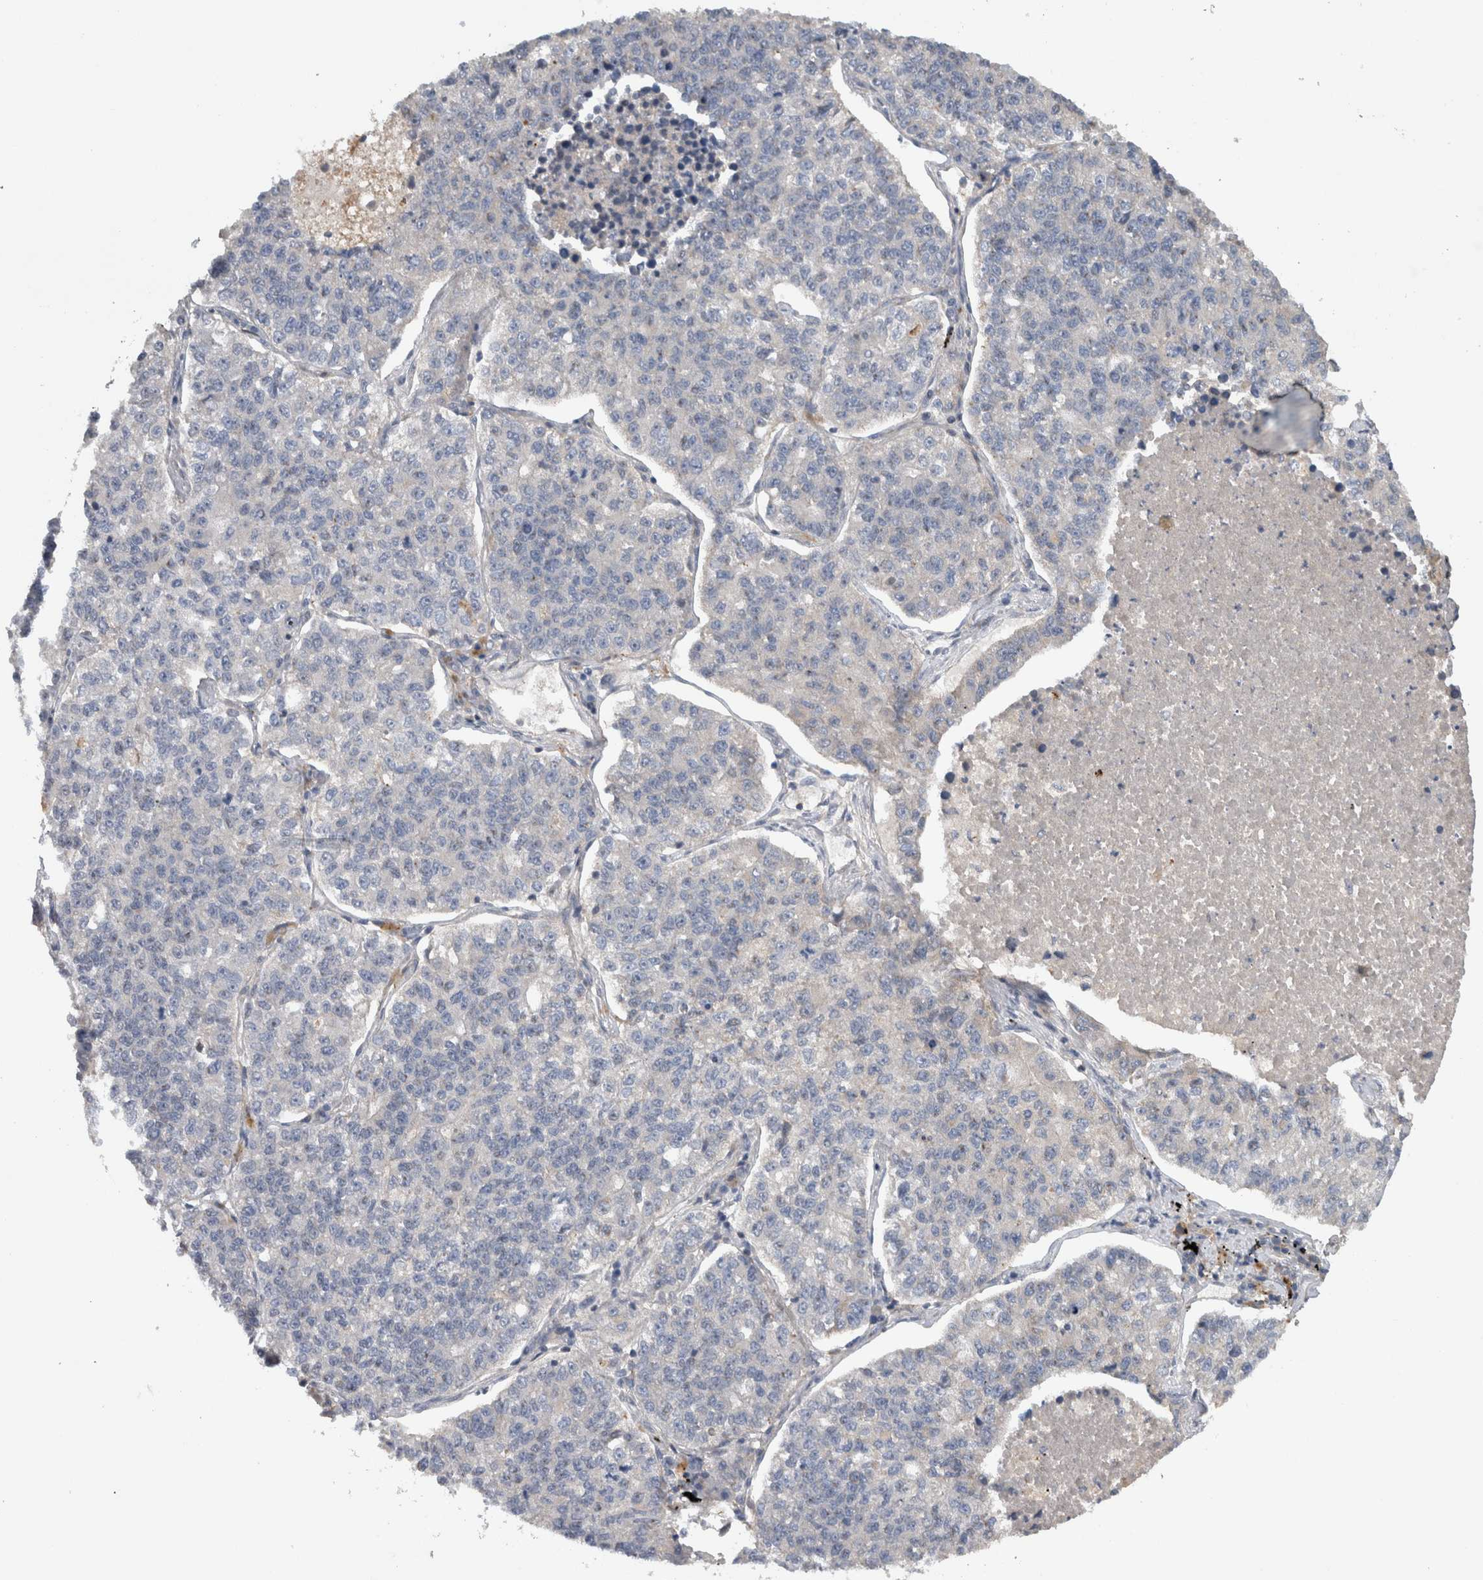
{"staining": {"intensity": "negative", "quantity": "none", "location": "none"}, "tissue": "lung cancer", "cell_type": "Tumor cells", "image_type": "cancer", "snomed": [{"axis": "morphology", "description": "Adenocarcinoma, NOS"}, {"axis": "topography", "description": "Lung"}], "caption": "A high-resolution image shows immunohistochemistry staining of lung cancer, which demonstrates no significant staining in tumor cells.", "gene": "TARBP1", "patient": {"sex": "male", "age": 49}}